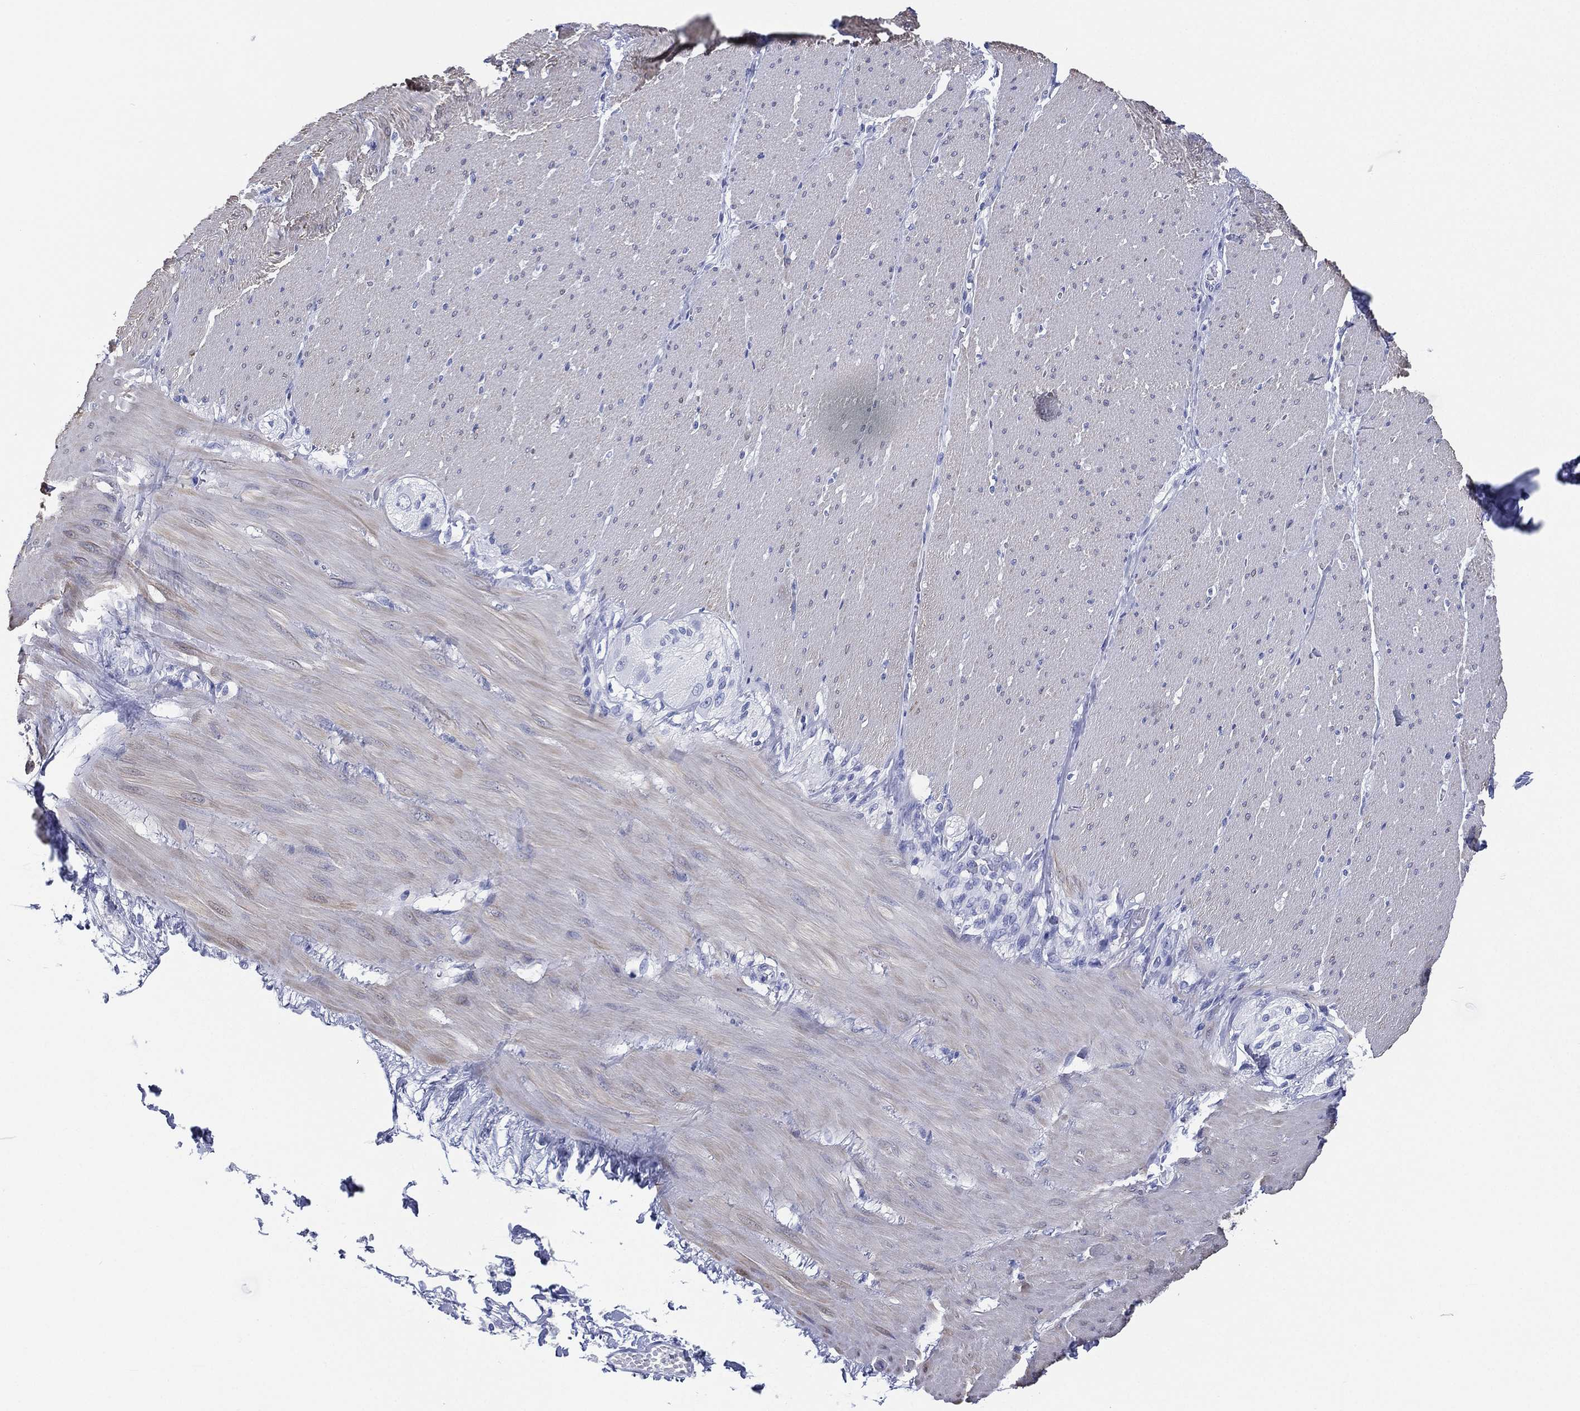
{"staining": {"intensity": "negative", "quantity": "none", "location": "none"}, "tissue": "adipose tissue", "cell_type": "Adipocytes", "image_type": "normal", "snomed": [{"axis": "morphology", "description": "Normal tissue, NOS"}, {"axis": "topography", "description": "Smooth muscle"}, {"axis": "topography", "description": "Duodenum"}, {"axis": "topography", "description": "Peripheral nerve tissue"}], "caption": "DAB (3,3'-diaminobenzidine) immunohistochemical staining of normal adipose tissue demonstrates no significant staining in adipocytes. The staining is performed using DAB brown chromogen with nuclei counter-stained in using hematoxylin.", "gene": "CD79A", "patient": {"sex": "female", "age": 61}}